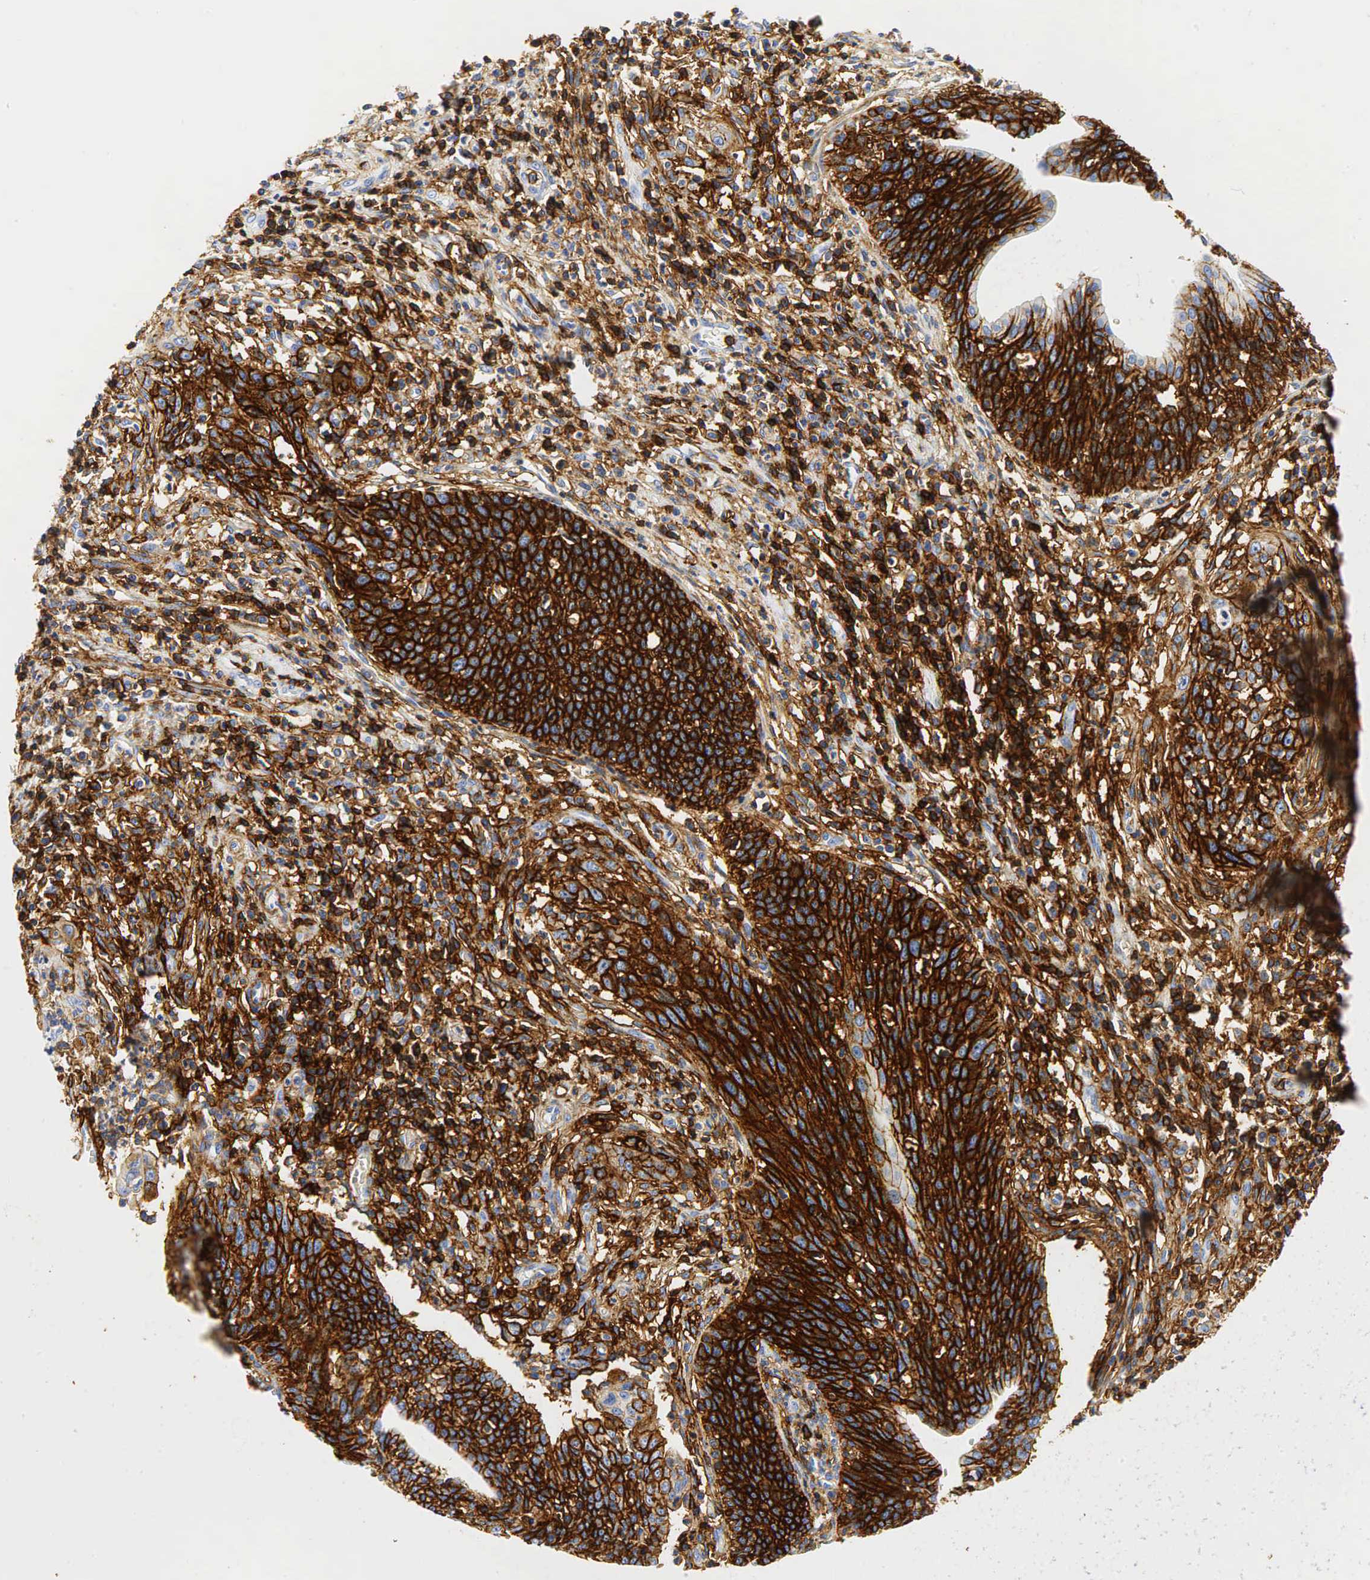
{"staining": {"intensity": "strong", "quantity": ">75%", "location": "cytoplasmic/membranous"}, "tissue": "cervical cancer", "cell_type": "Tumor cells", "image_type": "cancer", "snomed": [{"axis": "morphology", "description": "Squamous cell carcinoma, NOS"}, {"axis": "topography", "description": "Cervix"}], "caption": "Tumor cells display strong cytoplasmic/membranous positivity in about >75% of cells in cervical squamous cell carcinoma. (brown staining indicates protein expression, while blue staining denotes nuclei).", "gene": "CD44", "patient": {"sex": "female", "age": 41}}